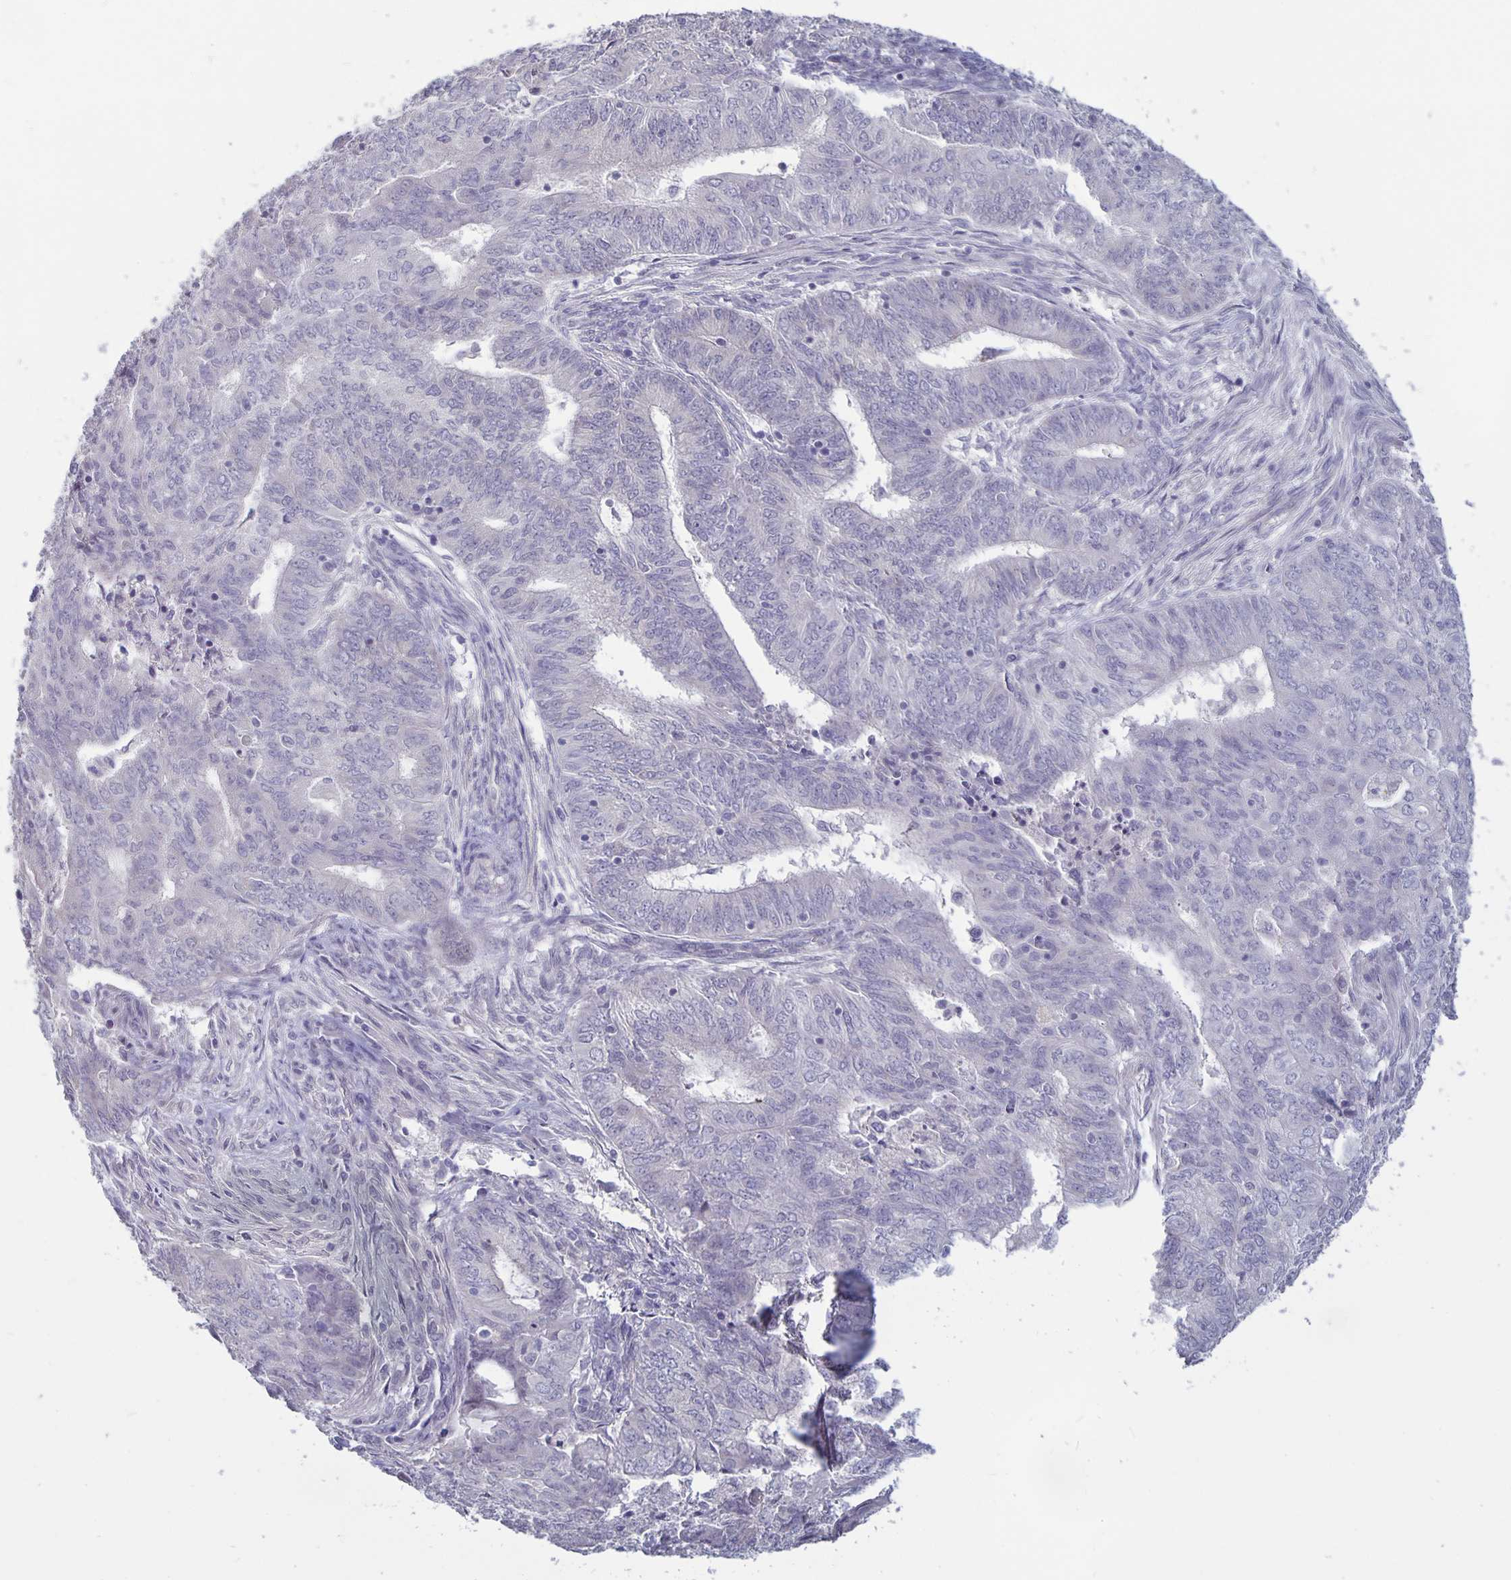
{"staining": {"intensity": "negative", "quantity": "none", "location": "none"}, "tissue": "endometrial cancer", "cell_type": "Tumor cells", "image_type": "cancer", "snomed": [{"axis": "morphology", "description": "Adenocarcinoma, NOS"}, {"axis": "topography", "description": "Endometrium"}], "caption": "Tumor cells show no significant protein staining in endometrial cancer. (DAB immunohistochemistry (IHC) visualized using brightfield microscopy, high magnification).", "gene": "PLCB3", "patient": {"sex": "female", "age": 62}}